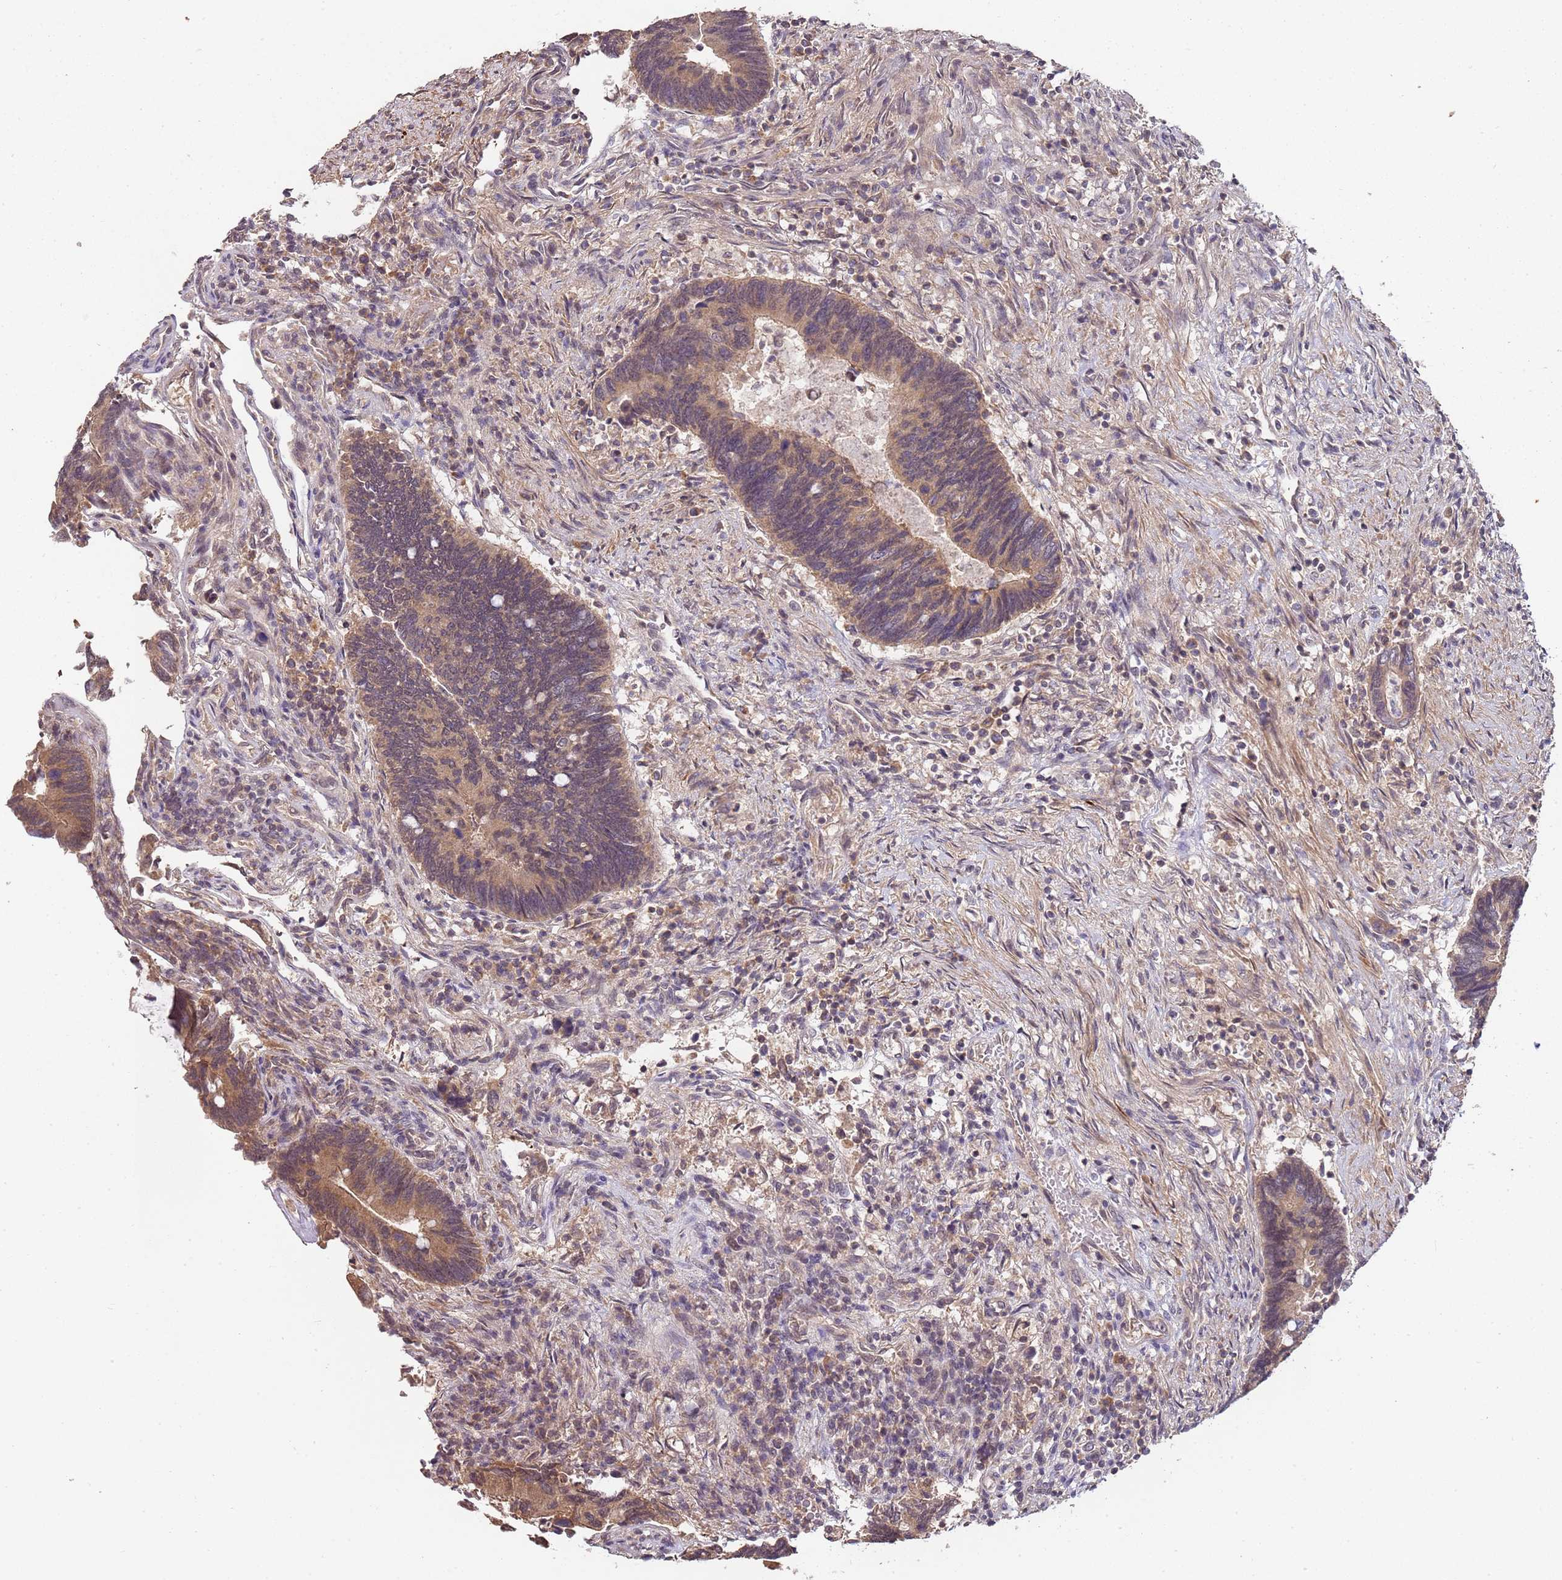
{"staining": {"intensity": "moderate", "quantity": ">75%", "location": "cytoplasmic/membranous"}, "tissue": "colorectal cancer", "cell_type": "Tumor cells", "image_type": "cancer", "snomed": [{"axis": "morphology", "description": "Adenocarcinoma, NOS"}, {"axis": "topography", "description": "Colon"}], "caption": "Protein positivity by immunohistochemistry (IHC) shows moderate cytoplasmic/membranous staining in approximately >75% of tumor cells in colorectal adenocarcinoma.", "gene": "LIN37", "patient": {"sex": "male", "age": 87}}